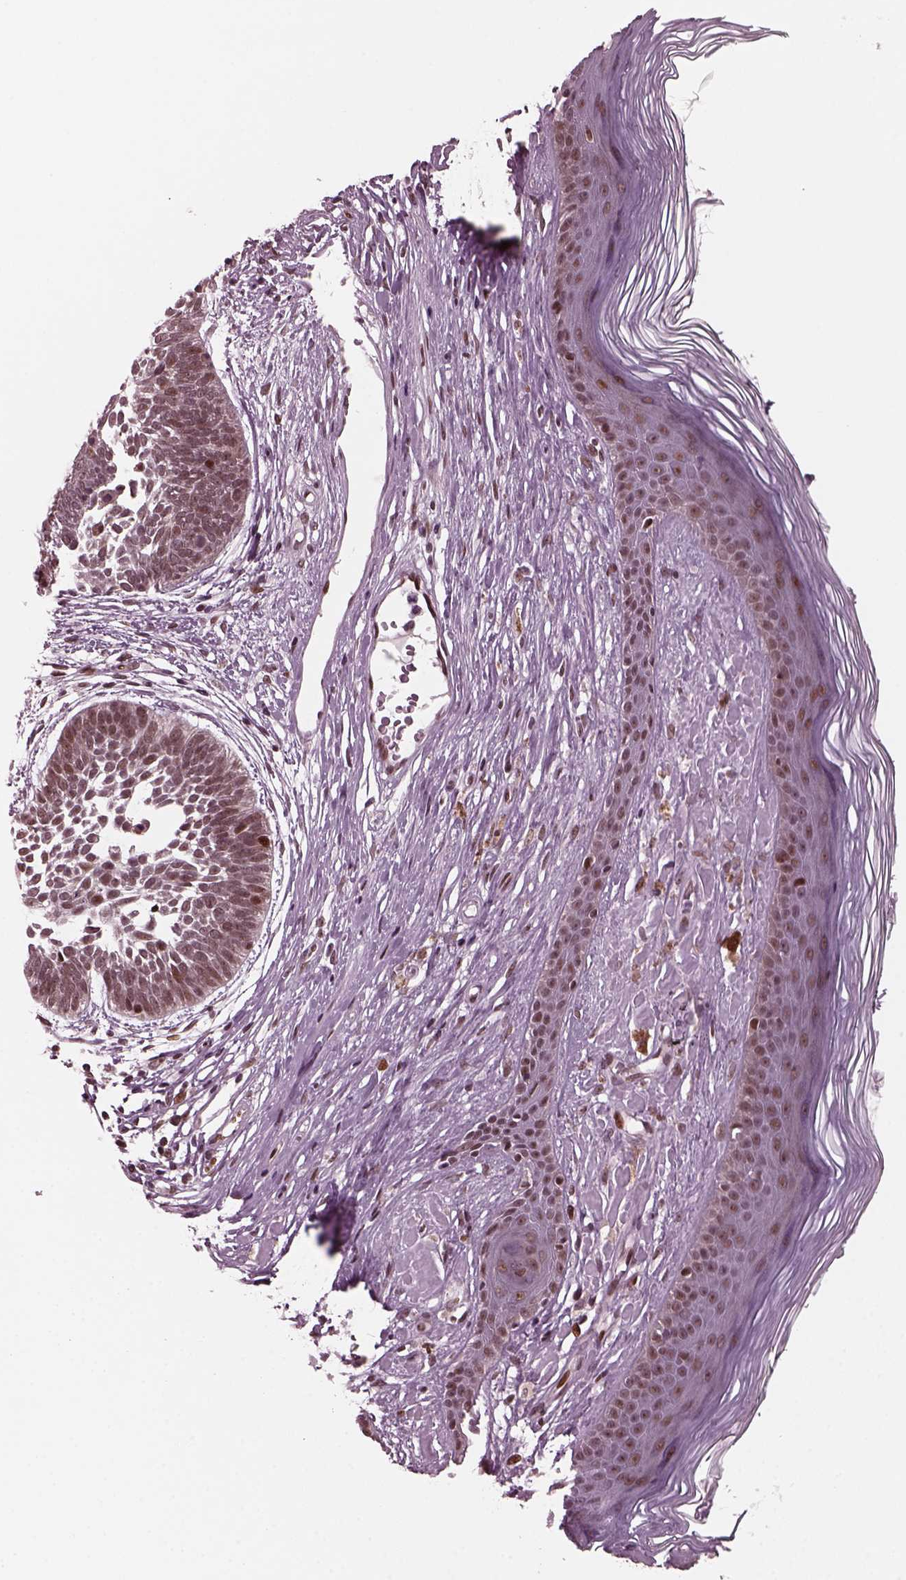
{"staining": {"intensity": "moderate", "quantity": "<25%", "location": "nuclear"}, "tissue": "skin cancer", "cell_type": "Tumor cells", "image_type": "cancer", "snomed": [{"axis": "morphology", "description": "Basal cell carcinoma"}, {"axis": "topography", "description": "Skin"}], "caption": "Brown immunohistochemical staining in basal cell carcinoma (skin) shows moderate nuclear staining in about <25% of tumor cells.", "gene": "TRIB3", "patient": {"sex": "male", "age": 85}}